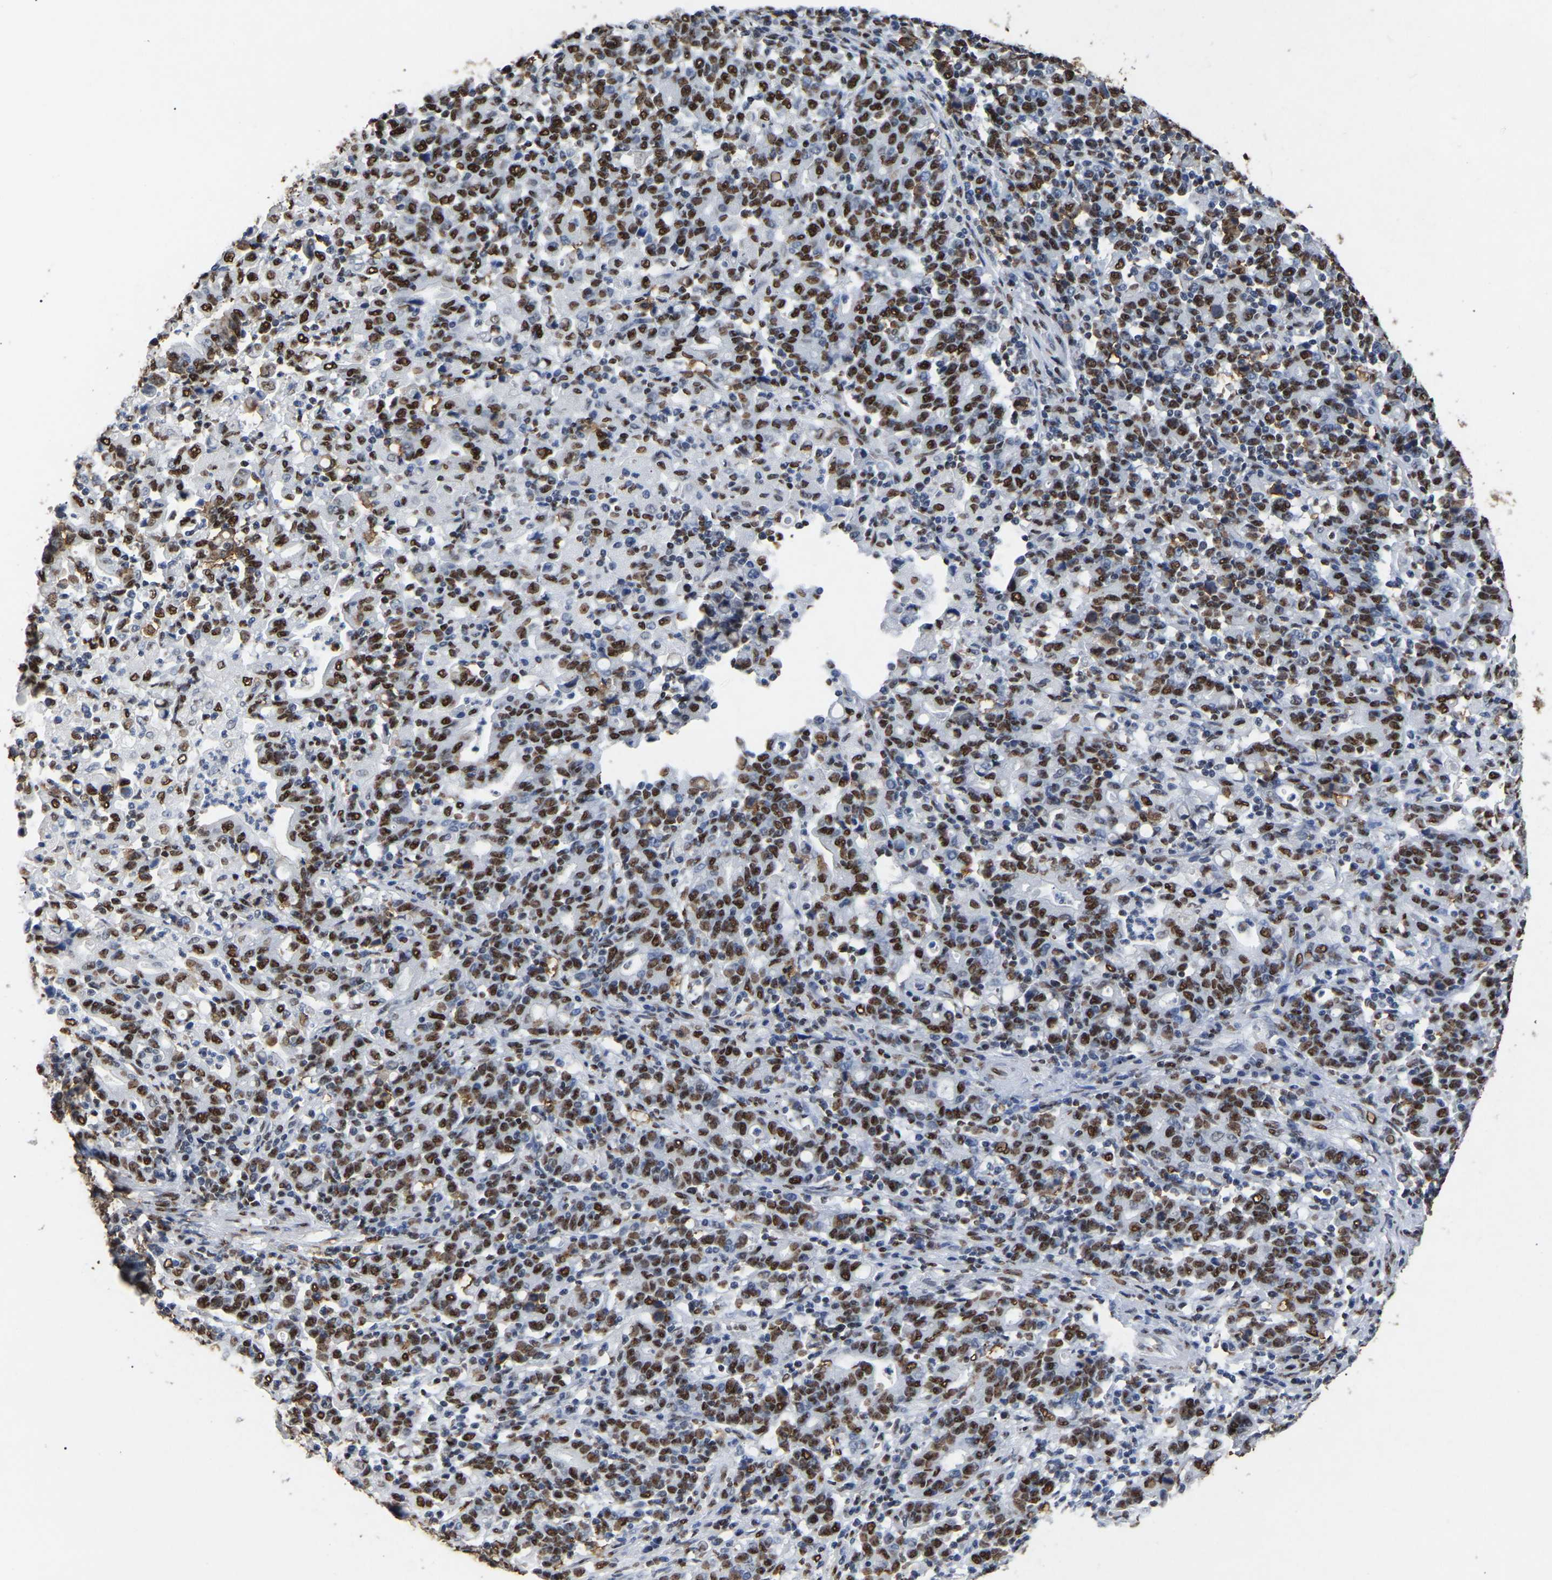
{"staining": {"intensity": "strong", "quantity": ">75%", "location": "nuclear"}, "tissue": "stomach cancer", "cell_type": "Tumor cells", "image_type": "cancer", "snomed": [{"axis": "morphology", "description": "Adenocarcinoma, NOS"}, {"axis": "topography", "description": "Stomach, upper"}], "caption": "Immunohistochemical staining of human stomach adenocarcinoma shows high levels of strong nuclear expression in about >75% of tumor cells.", "gene": "RBL2", "patient": {"sex": "male", "age": 69}}